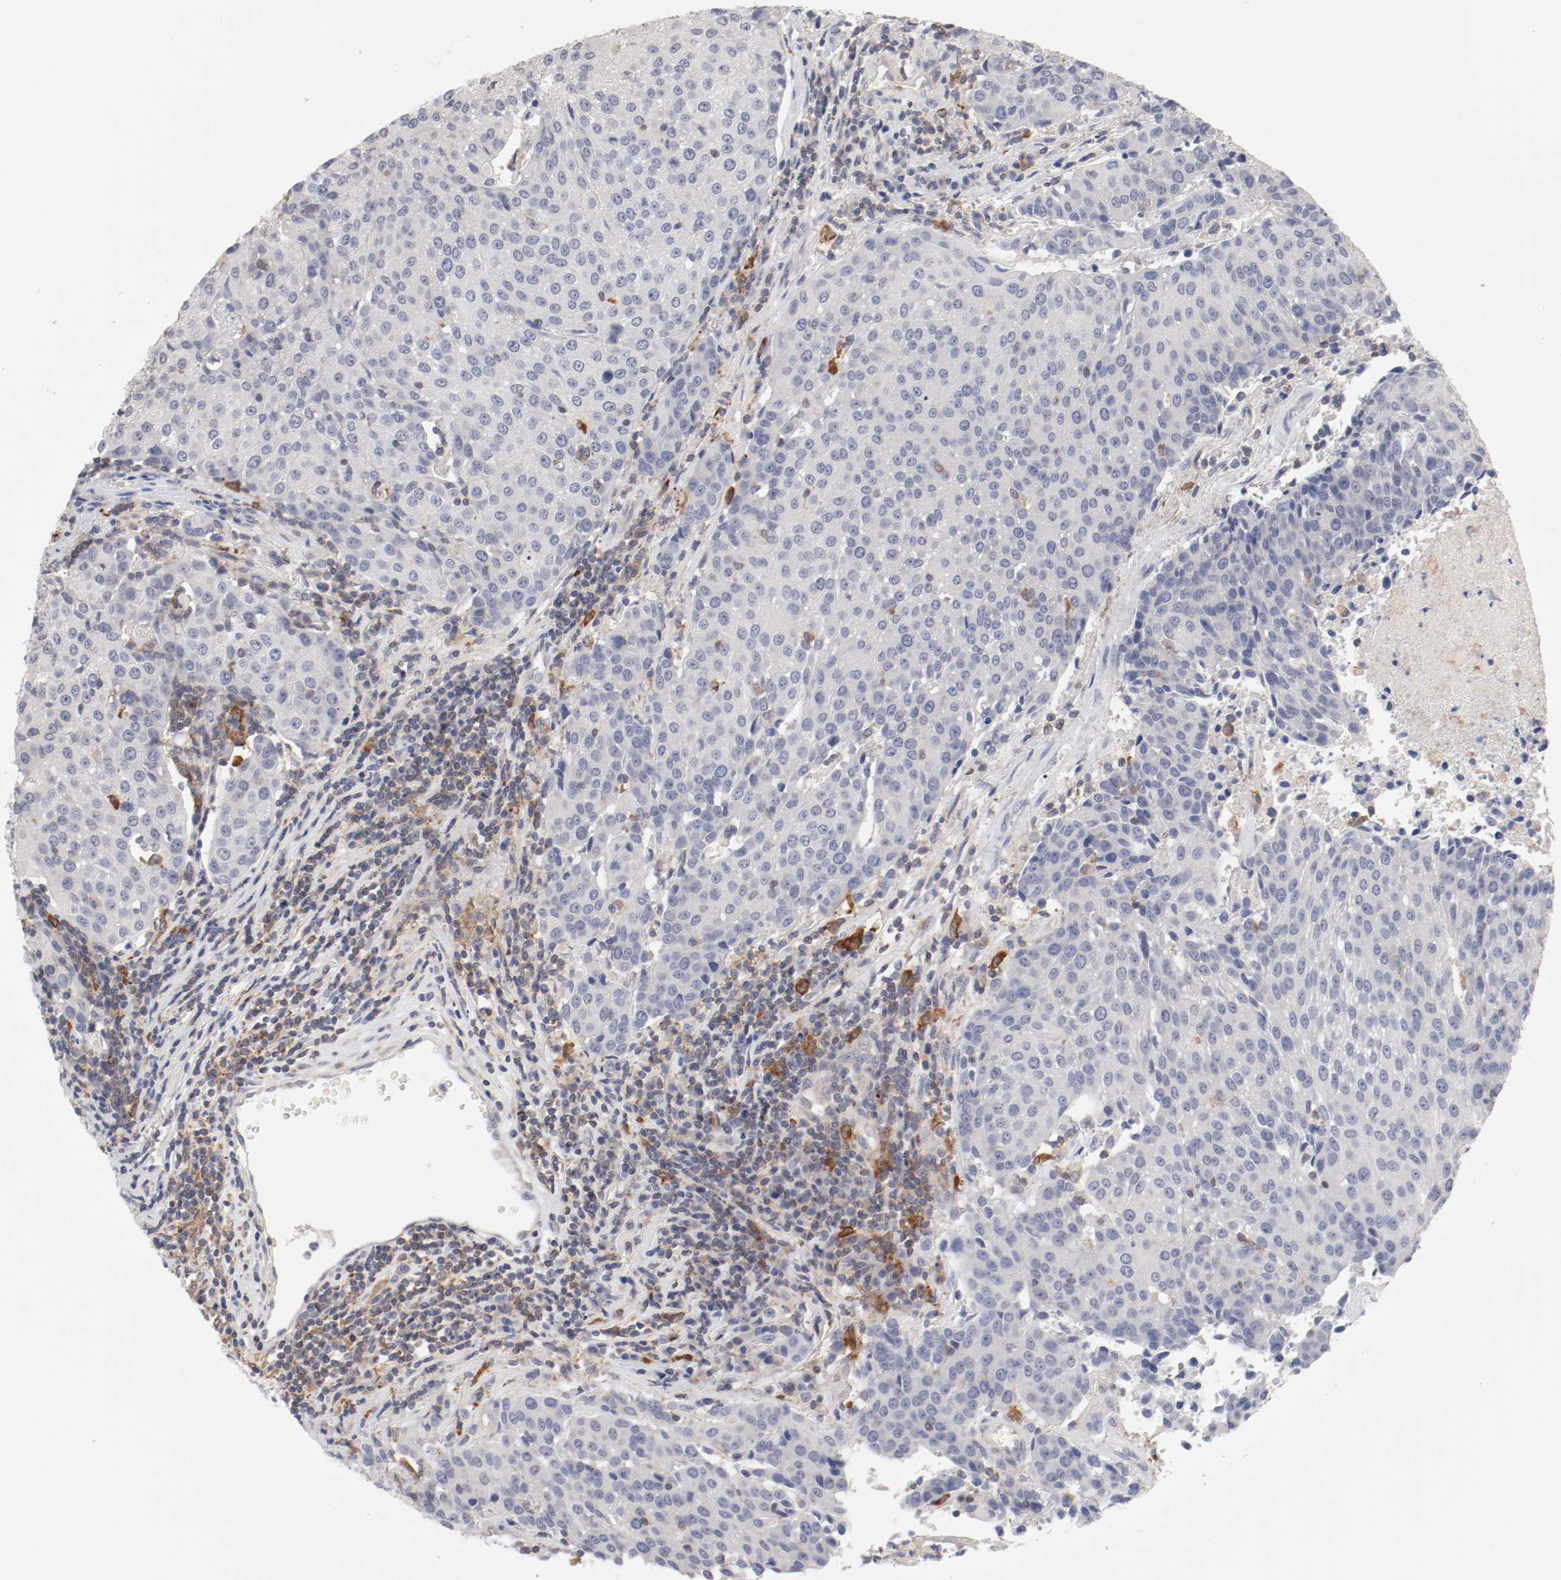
{"staining": {"intensity": "negative", "quantity": "none", "location": "none"}, "tissue": "urothelial cancer", "cell_type": "Tumor cells", "image_type": "cancer", "snomed": [{"axis": "morphology", "description": "Urothelial carcinoma, High grade"}, {"axis": "topography", "description": "Urinary bladder"}], "caption": "Urothelial cancer stained for a protein using IHC demonstrates no expression tumor cells.", "gene": "CBL", "patient": {"sex": "female", "age": 85}}